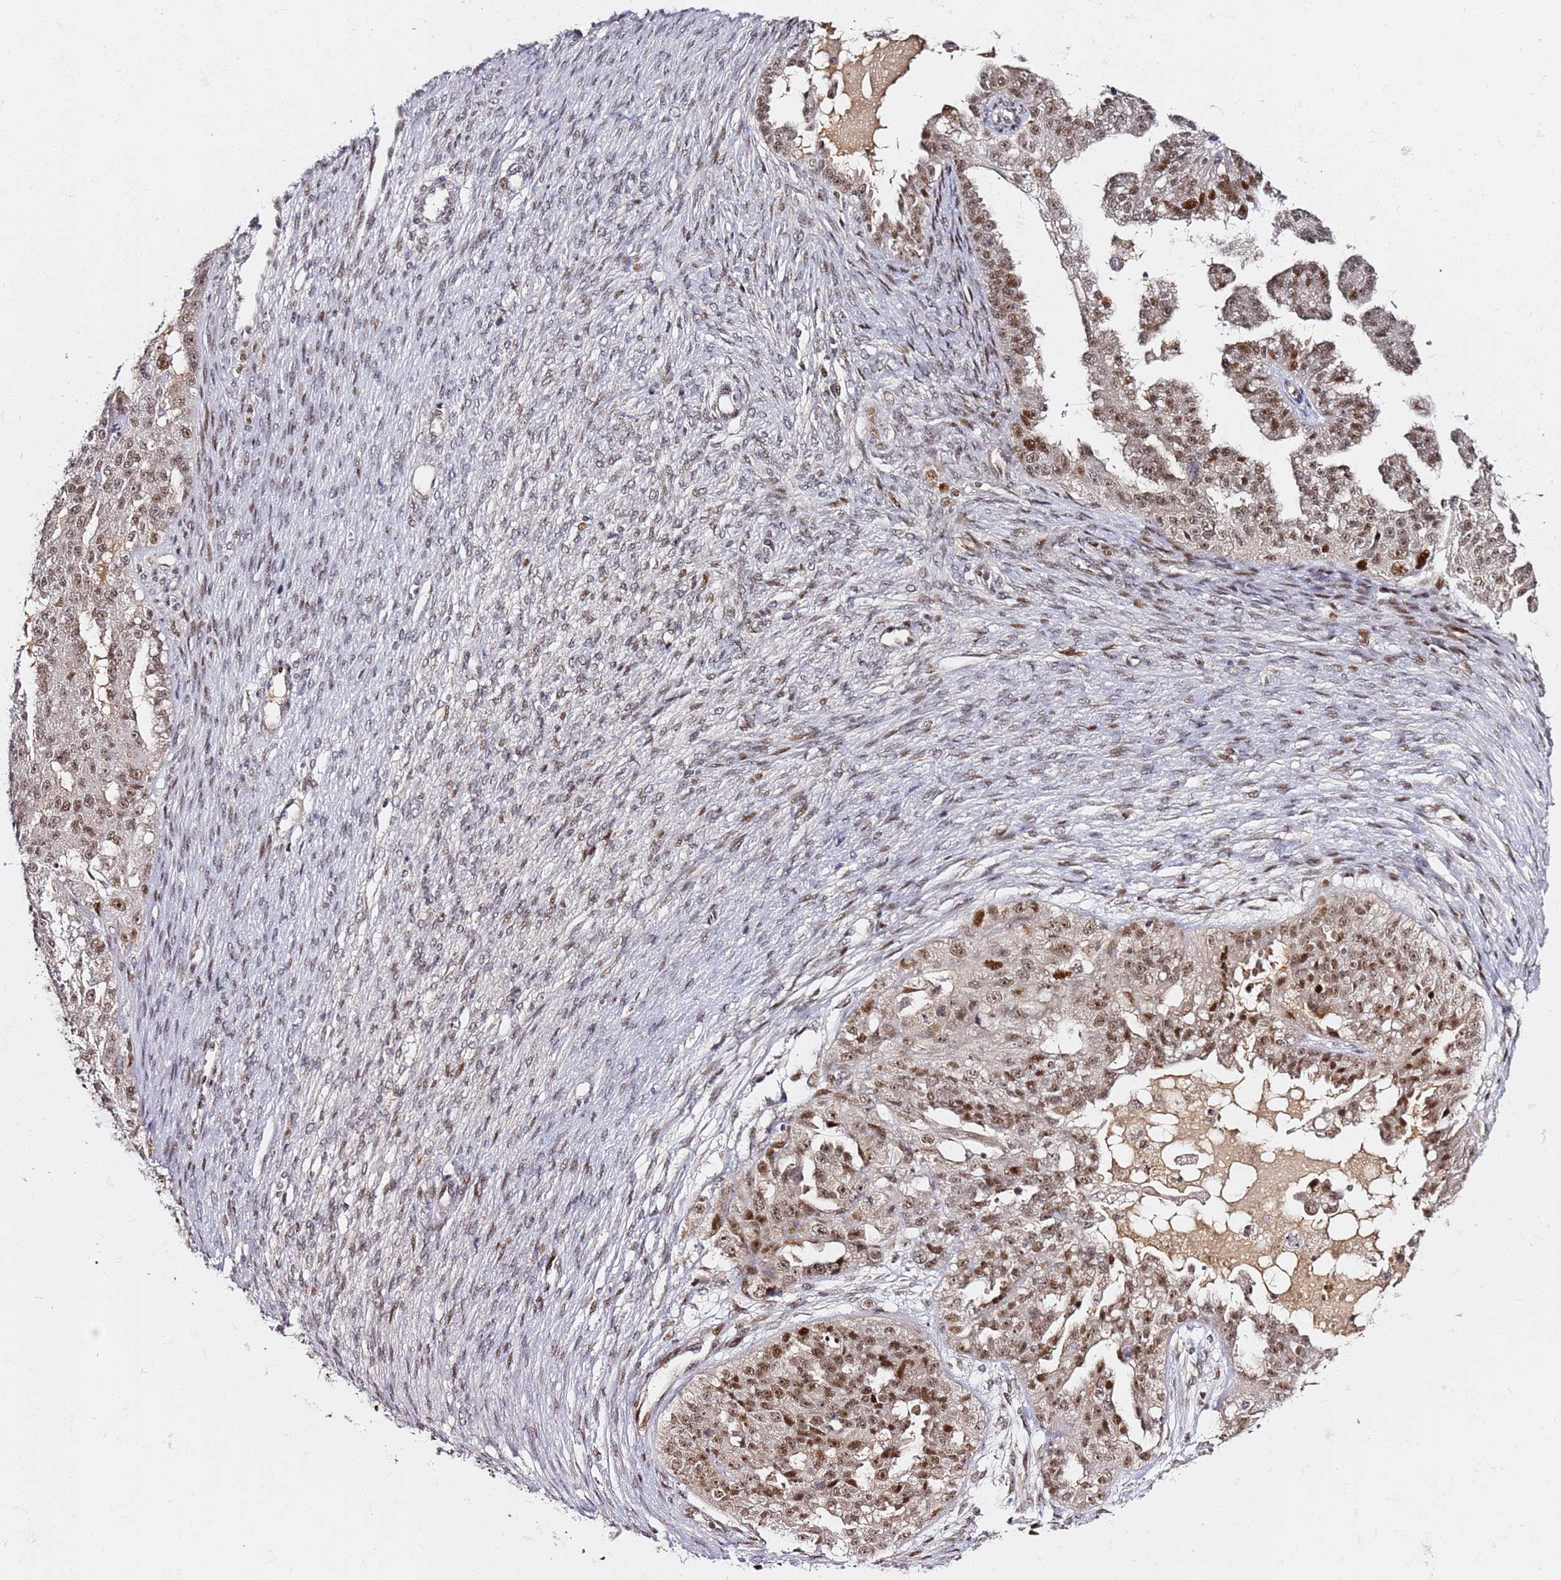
{"staining": {"intensity": "moderate", "quantity": ">75%", "location": "nuclear"}, "tissue": "ovarian cancer", "cell_type": "Tumor cells", "image_type": "cancer", "snomed": [{"axis": "morphology", "description": "Cystadenocarcinoma, serous, NOS"}, {"axis": "topography", "description": "Ovary"}], "caption": "Immunohistochemistry (IHC) histopathology image of neoplastic tissue: human ovarian cancer stained using IHC exhibits medium levels of moderate protein expression localized specifically in the nuclear of tumor cells, appearing as a nuclear brown color.", "gene": "FCF1", "patient": {"sex": "female", "age": 58}}